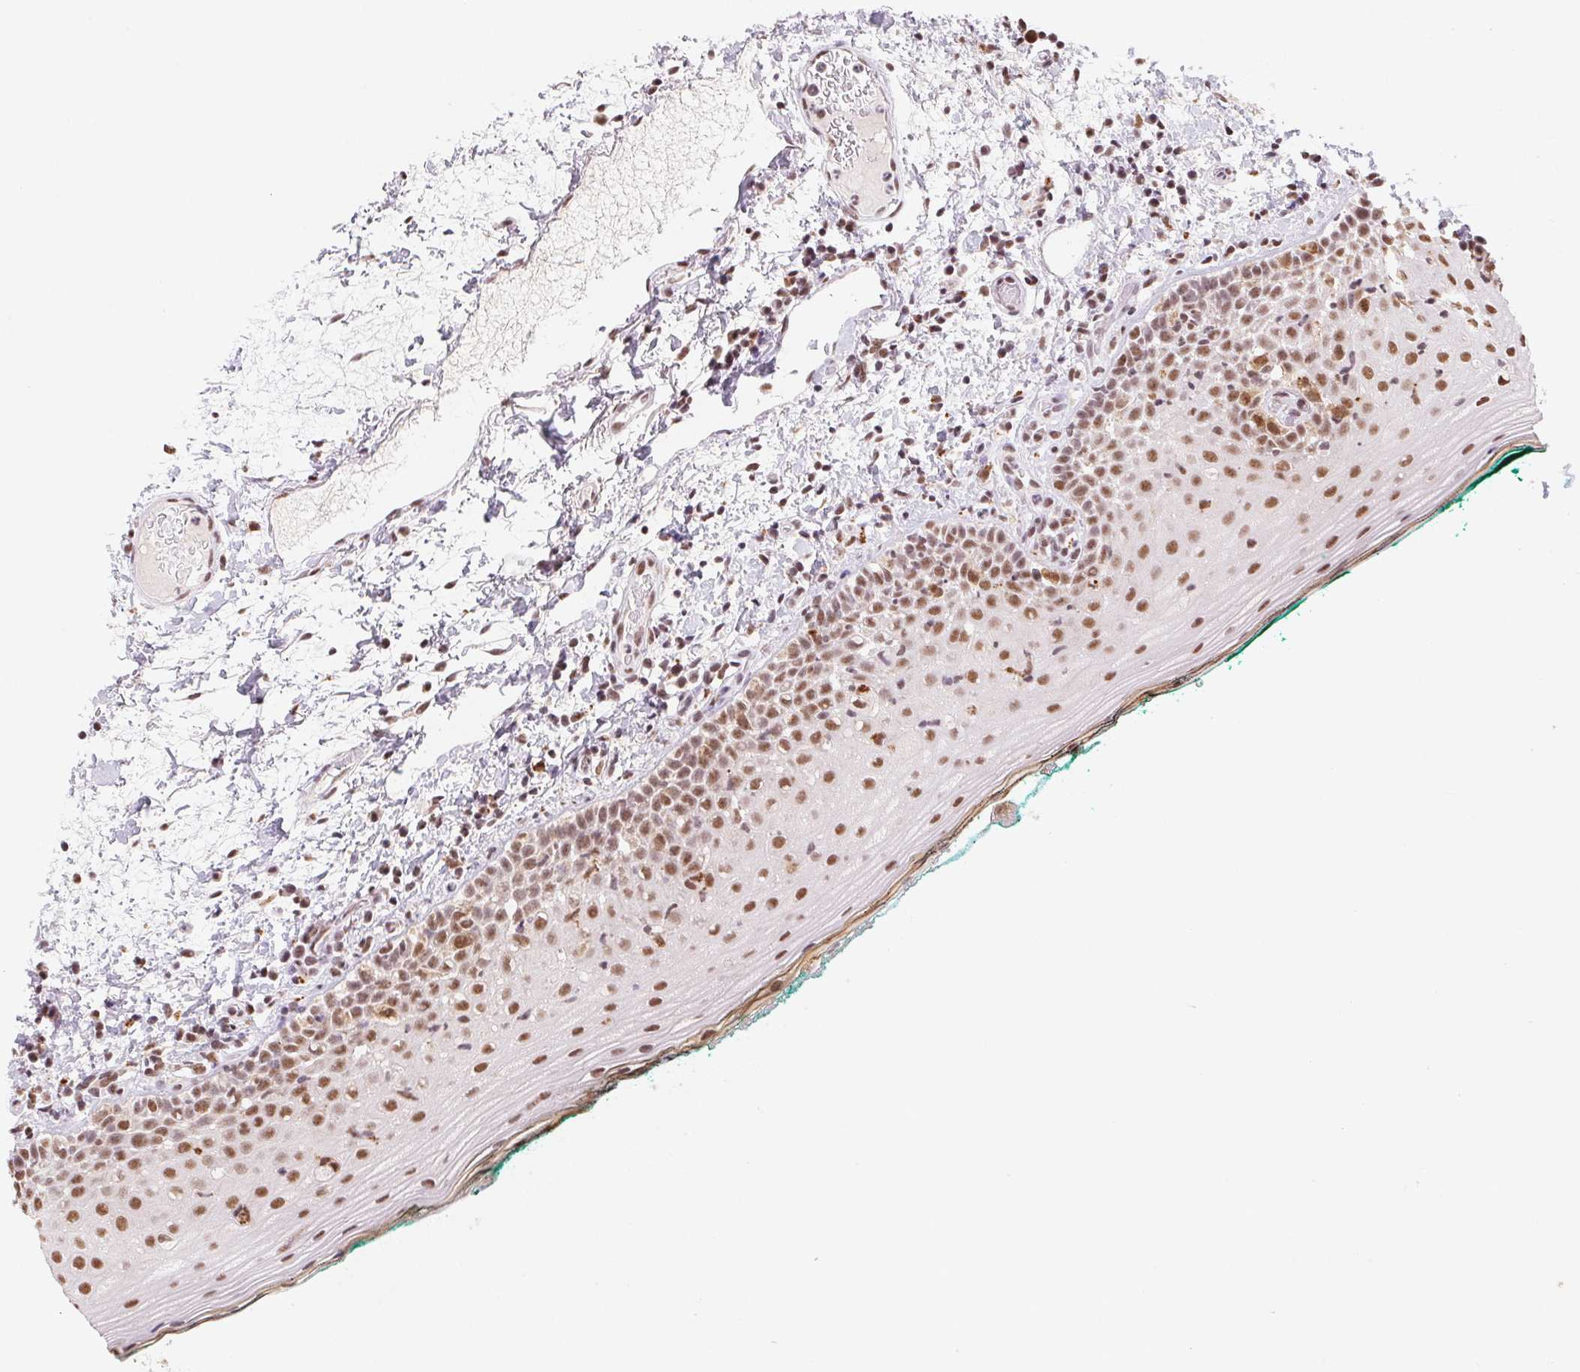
{"staining": {"intensity": "moderate", "quantity": ">75%", "location": "nuclear"}, "tissue": "oral mucosa", "cell_type": "Squamous epithelial cells", "image_type": "normal", "snomed": [{"axis": "morphology", "description": "Normal tissue, NOS"}, {"axis": "topography", "description": "Oral tissue"}], "caption": "The photomicrograph reveals staining of unremarkable oral mucosa, revealing moderate nuclear protein expression (brown color) within squamous epithelial cells. (Stains: DAB in brown, nuclei in blue, Microscopy: brightfield microscopy at high magnification).", "gene": "SNRPG", "patient": {"sex": "female", "age": 83}}